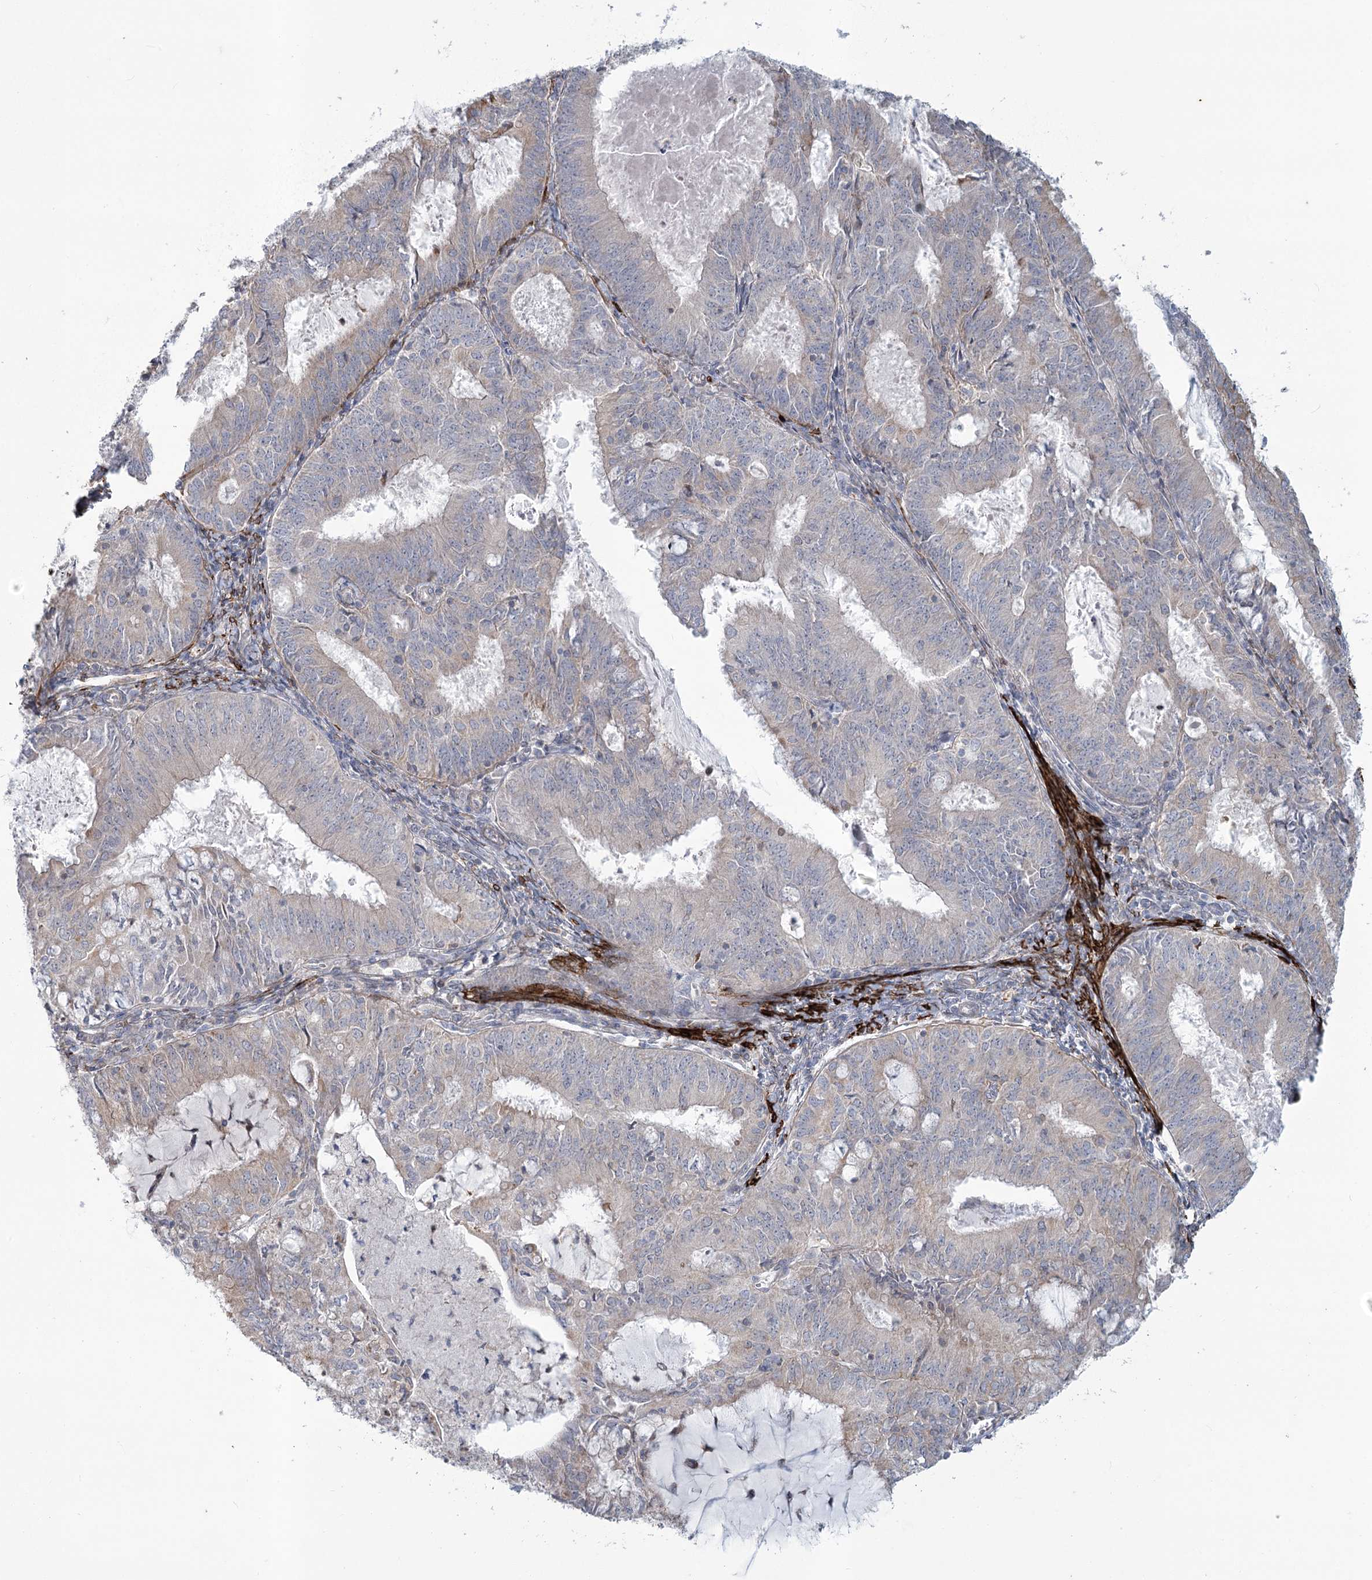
{"staining": {"intensity": "weak", "quantity": "<25%", "location": "cytoplasmic/membranous"}, "tissue": "endometrial cancer", "cell_type": "Tumor cells", "image_type": "cancer", "snomed": [{"axis": "morphology", "description": "Adenocarcinoma, NOS"}, {"axis": "topography", "description": "Endometrium"}], "caption": "There is no significant staining in tumor cells of endometrial cancer.", "gene": "MTG1", "patient": {"sex": "female", "age": 57}}